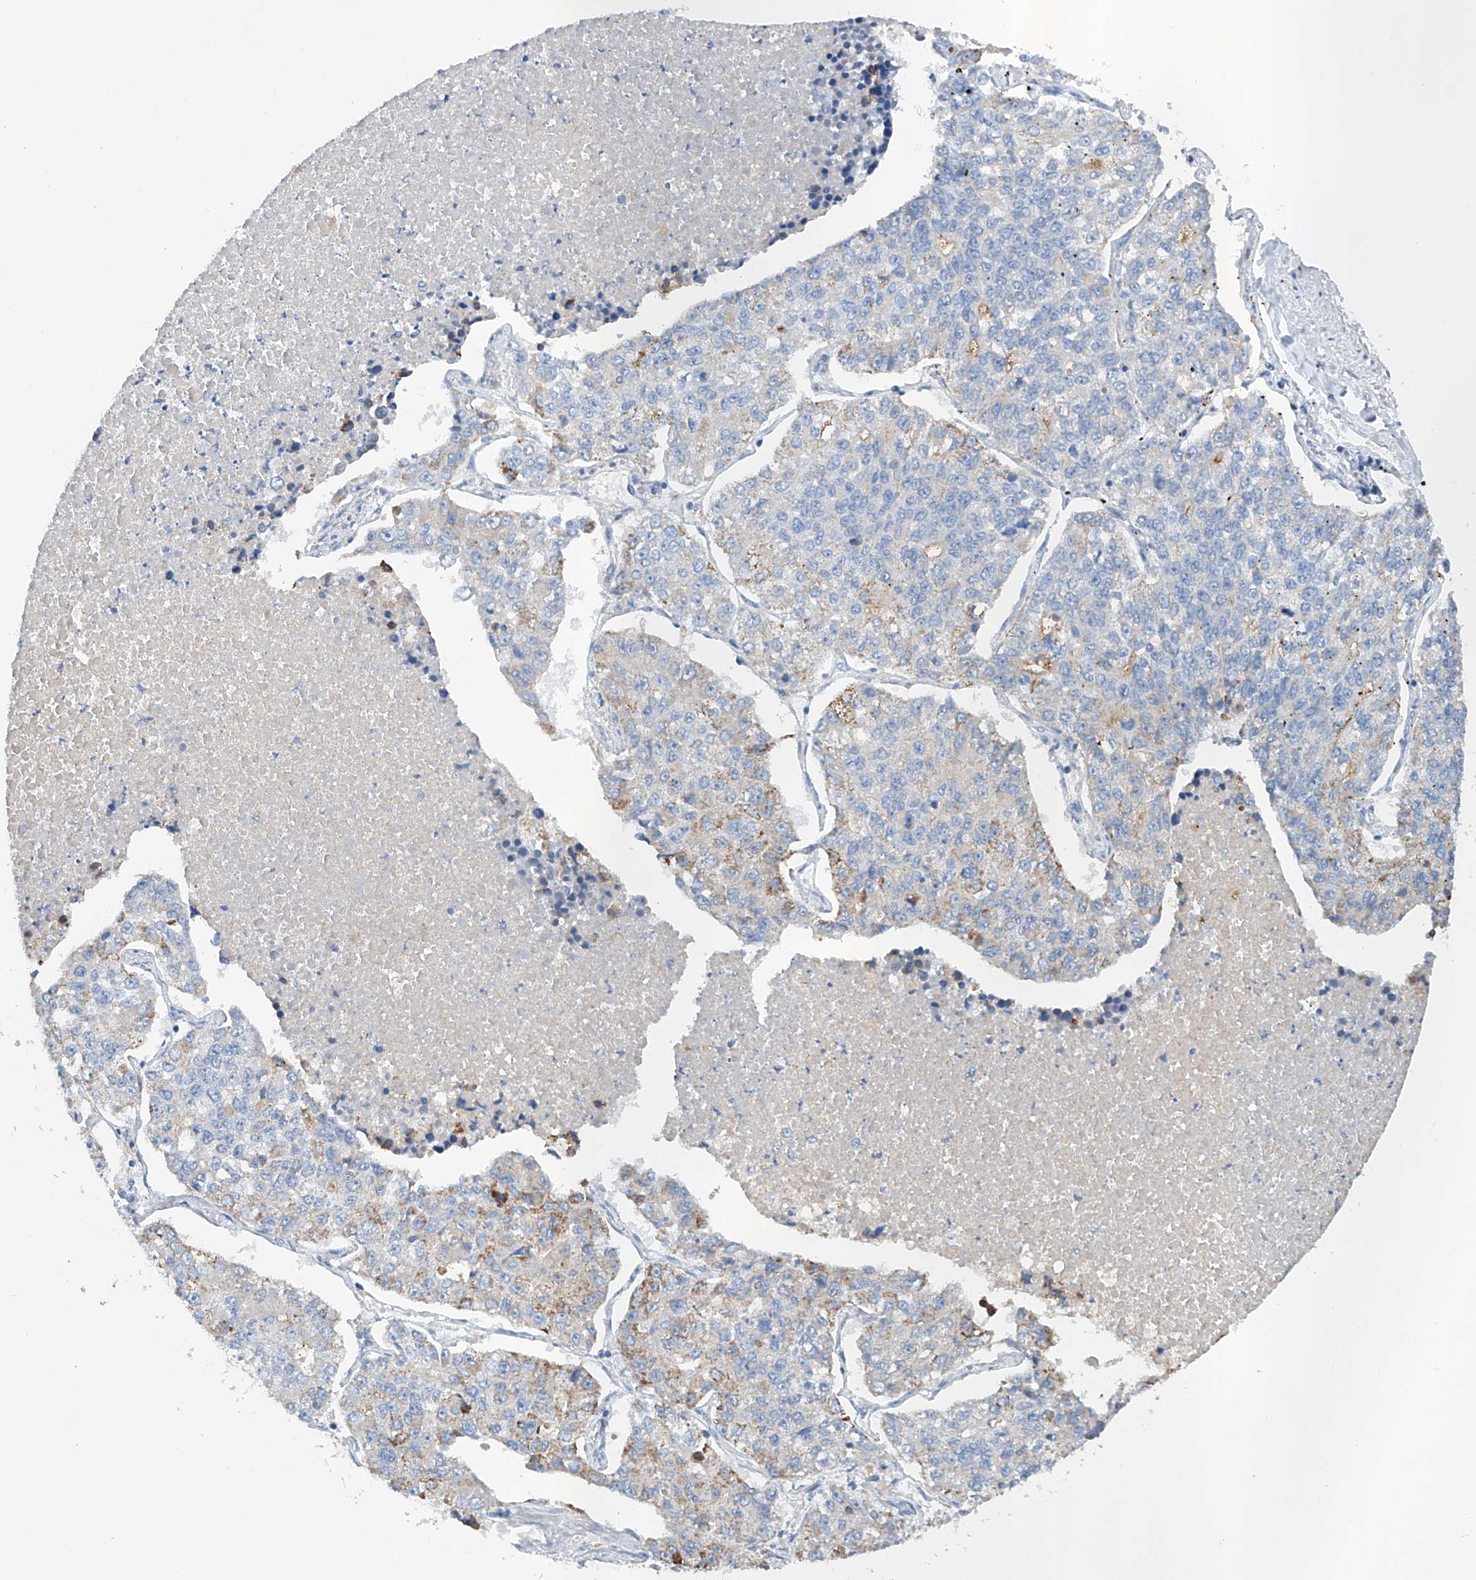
{"staining": {"intensity": "moderate", "quantity": "<25%", "location": "cytoplasmic/membranous"}, "tissue": "lung cancer", "cell_type": "Tumor cells", "image_type": "cancer", "snomed": [{"axis": "morphology", "description": "Adenocarcinoma, NOS"}, {"axis": "topography", "description": "Lung"}], "caption": "Protein expression analysis of human lung adenocarcinoma reveals moderate cytoplasmic/membranous expression in about <25% of tumor cells.", "gene": "GPC4", "patient": {"sex": "male", "age": 49}}